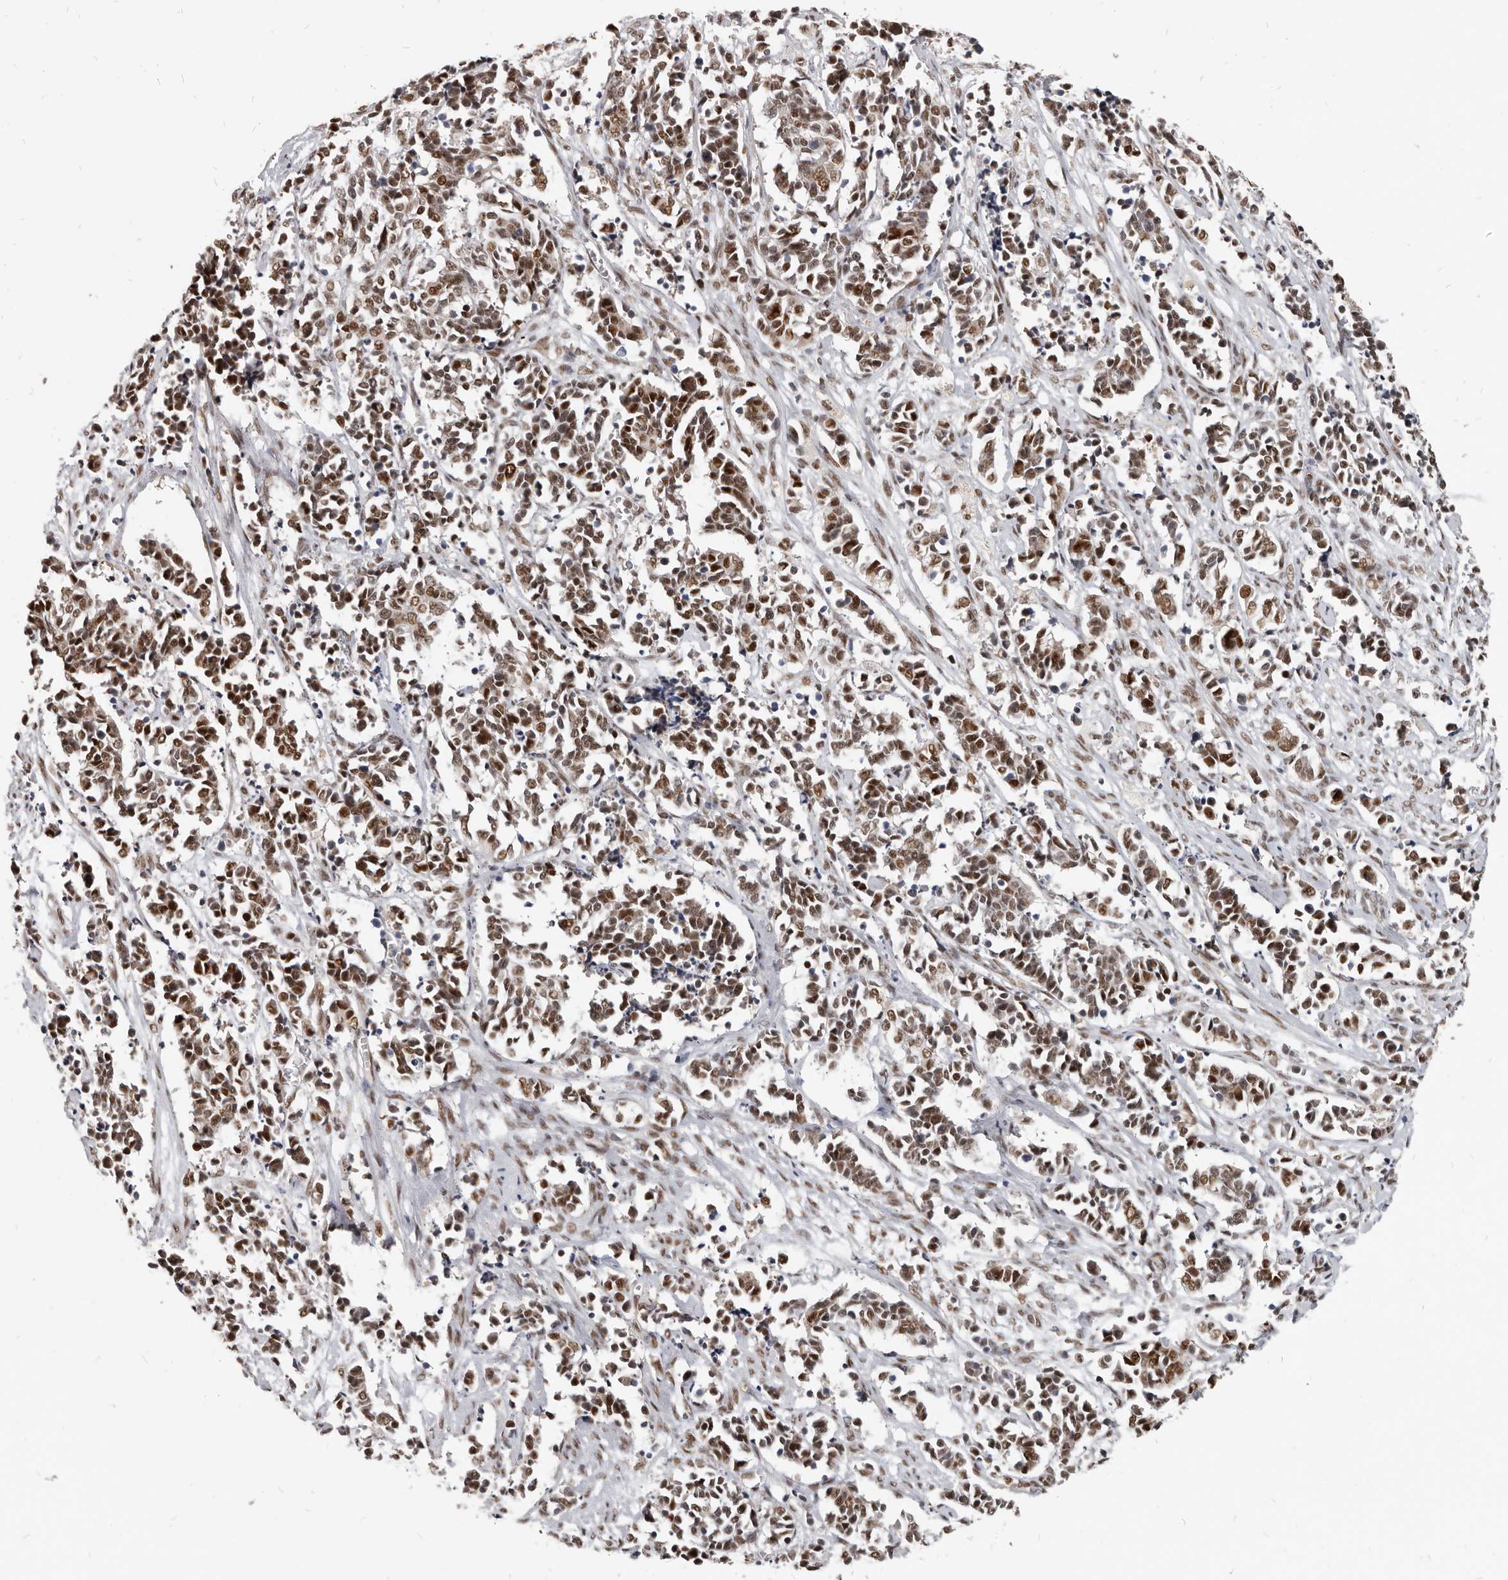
{"staining": {"intensity": "moderate", "quantity": ">75%", "location": "nuclear"}, "tissue": "cervical cancer", "cell_type": "Tumor cells", "image_type": "cancer", "snomed": [{"axis": "morphology", "description": "Normal tissue, NOS"}, {"axis": "morphology", "description": "Squamous cell carcinoma, NOS"}, {"axis": "topography", "description": "Cervix"}], "caption": "Squamous cell carcinoma (cervical) stained for a protein exhibits moderate nuclear positivity in tumor cells.", "gene": "ATF5", "patient": {"sex": "female", "age": 35}}